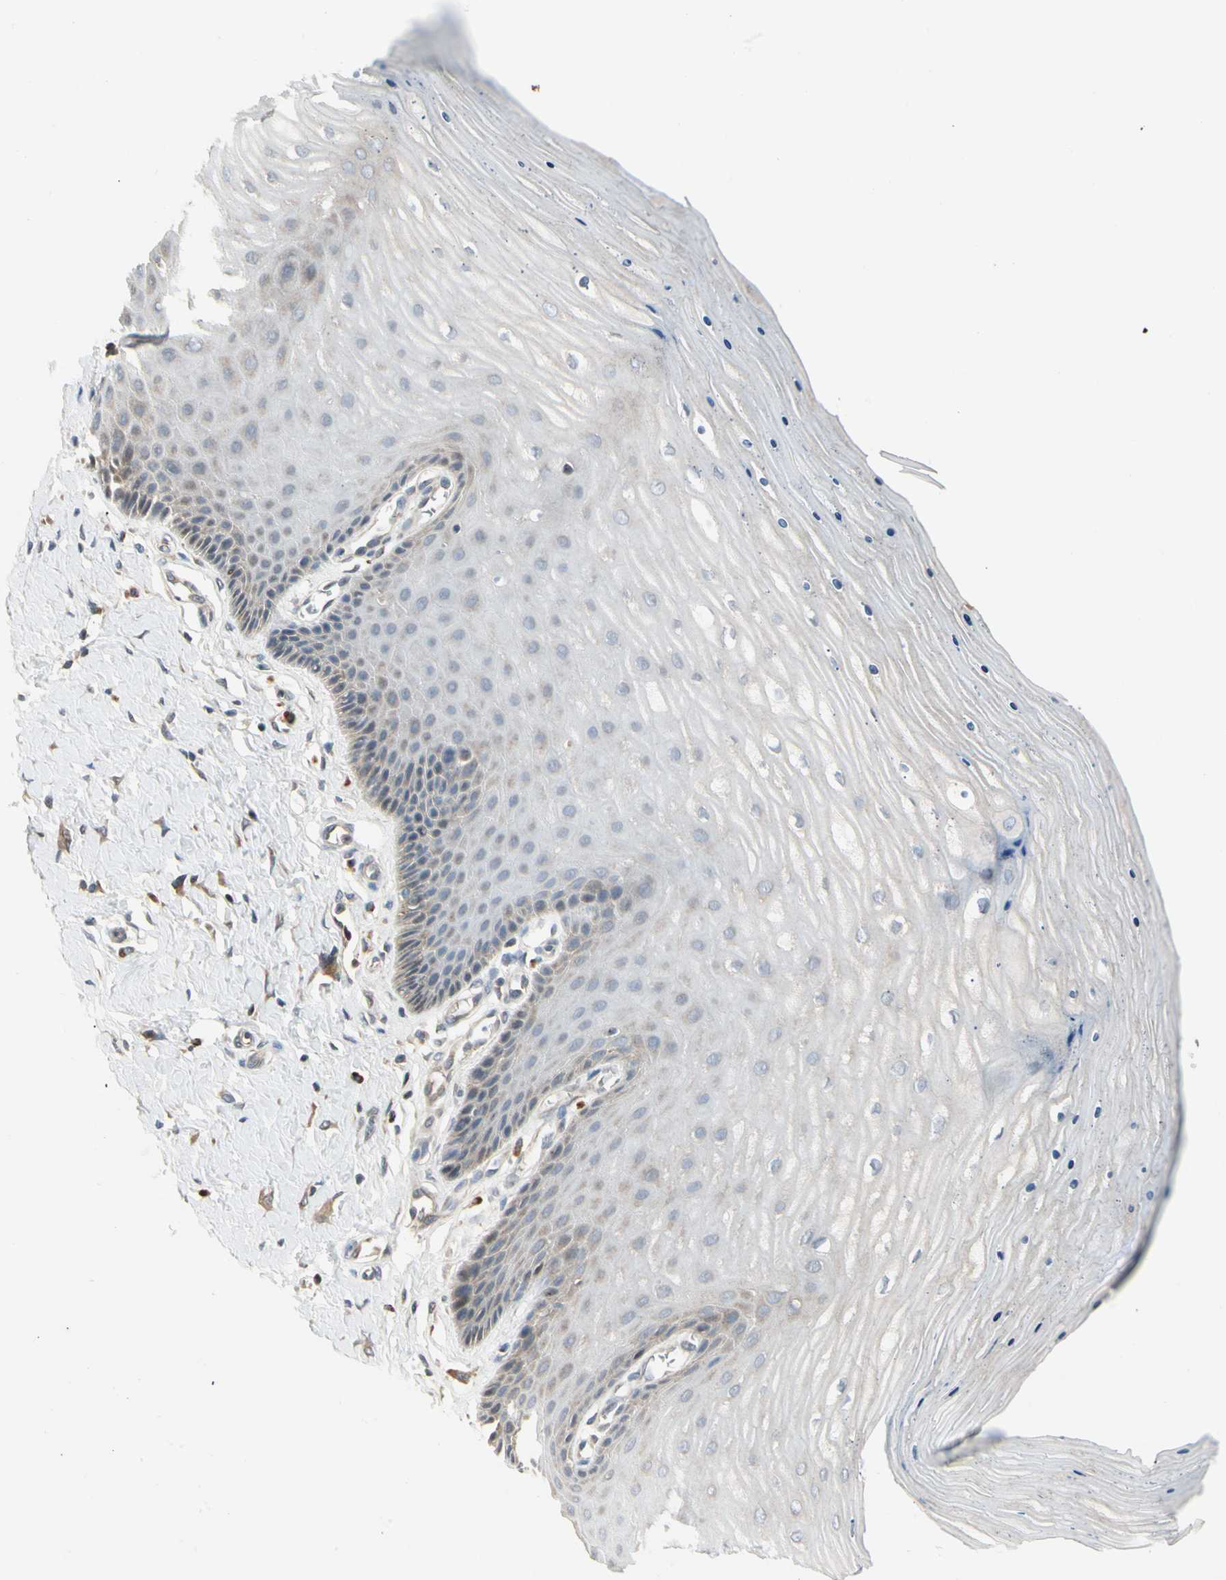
{"staining": {"intensity": "moderate", "quantity": ">75%", "location": "nuclear"}, "tissue": "cervix", "cell_type": "Glandular cells", "image_type": "normal", "snomed": [{"axis": "morphology", "description": "Normal tissue, NOS"}, {"axis": "topography", "description": "Cervix"}], "caption": "A brown stain highlights moderate nuclear positivity of a protein in glandular cells of benign cervix. (DAB = brown stain, brightfield microscopy at high magnification).", "gene": "EVC", "patient": {"sex": "female", "age": 55}}